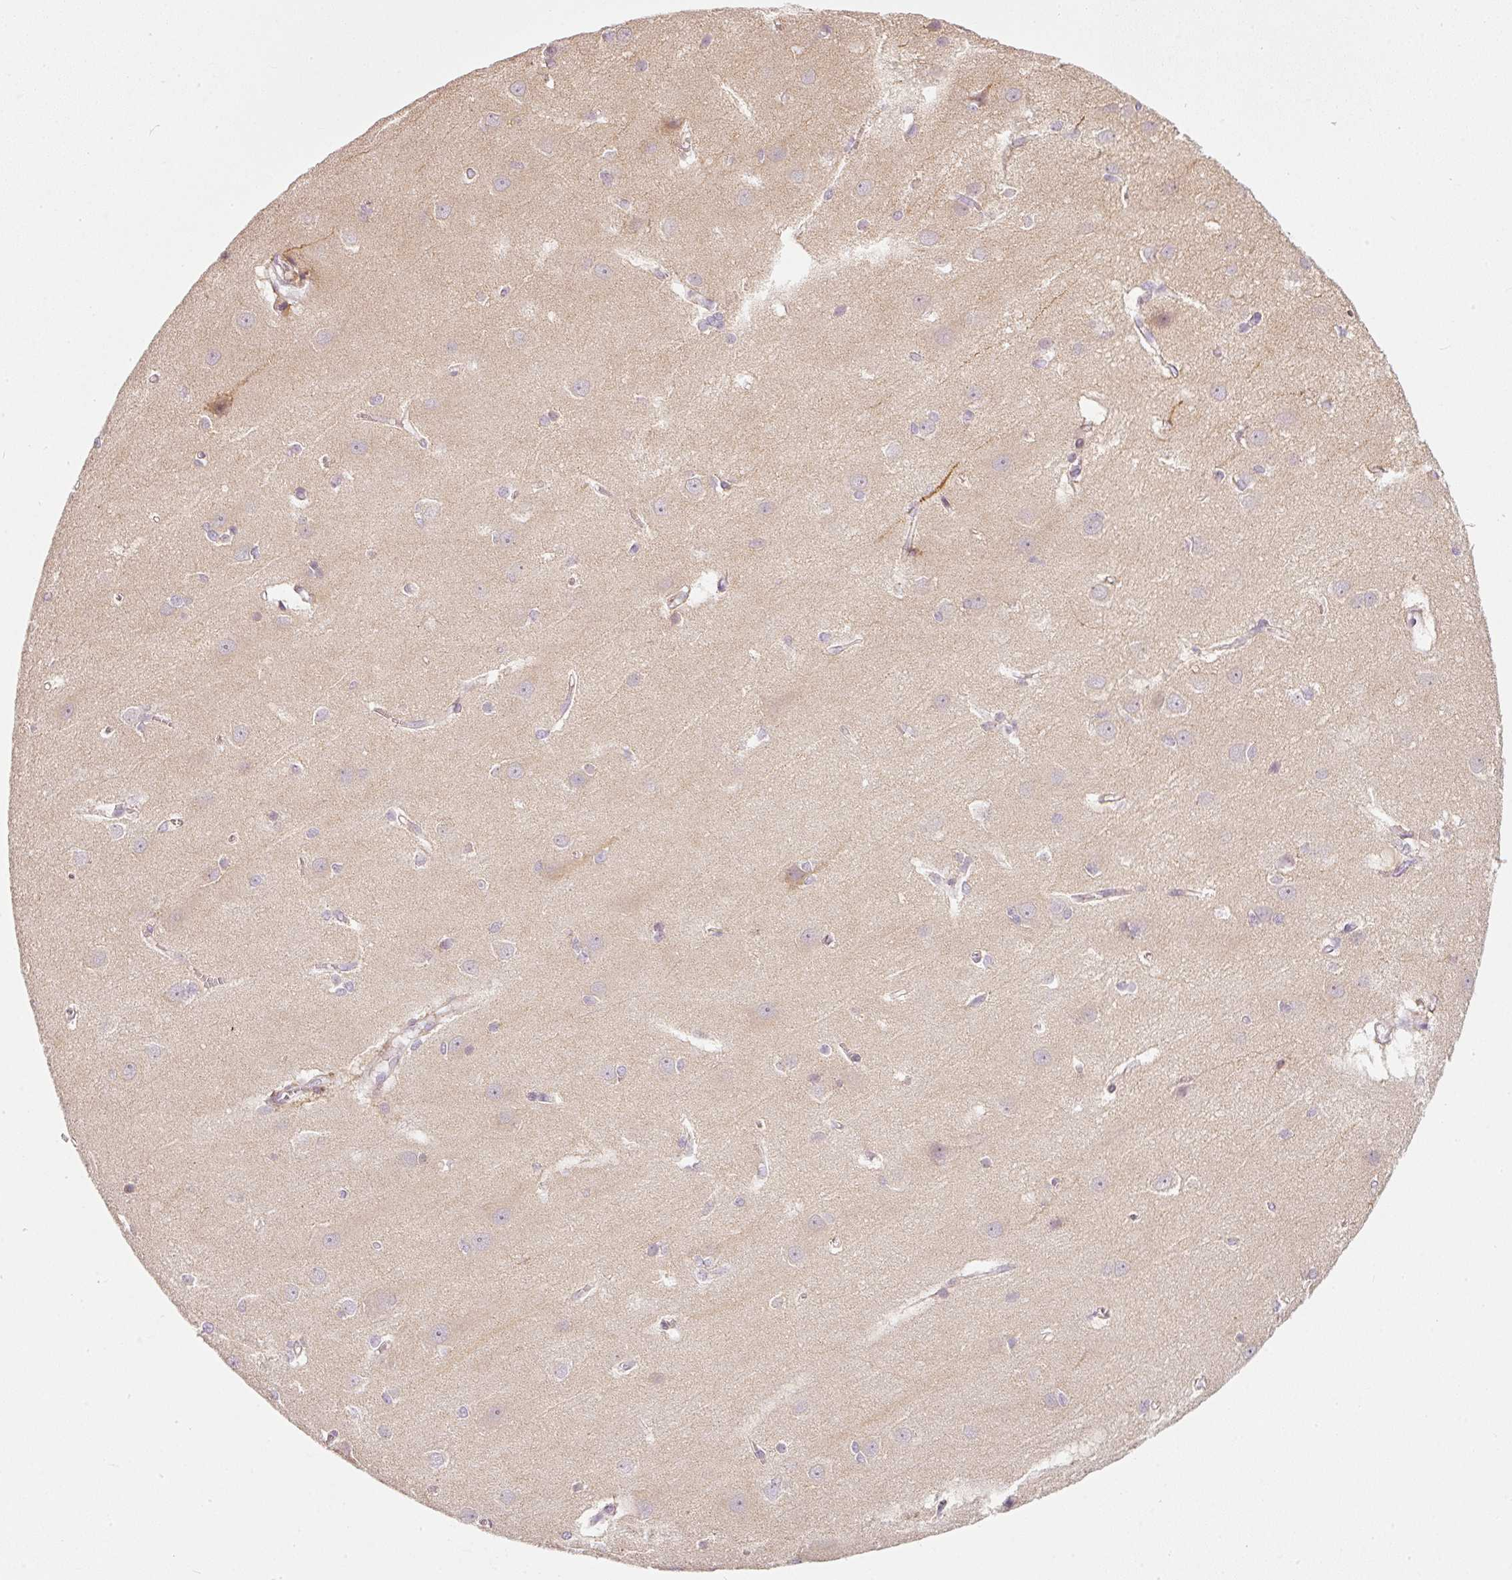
{"staining": {"intensity": "weak", "quantity": "25%-75%", "location": "cytoplasmic/membranous"}, "tissue": "cerebral cortex", "cell_type": "Endothelial cells", "image_type": "normal", "snomed": [{"axis": "morphology", "description": "Normal tissue, NOS"}, {"axis": "topography", "description": "Cerebral cortex"}], "caption": "Cerebral cortex was stained to show a protein in brown. There is low levels of weak cytoplasmic/membranous staining in about 25%-75% of endothelial cells. The protein is shown in brown color, while the nuclei are stained blue.", "gene": "NRDE2", "patient": {"sex": "male", "age": 37}}